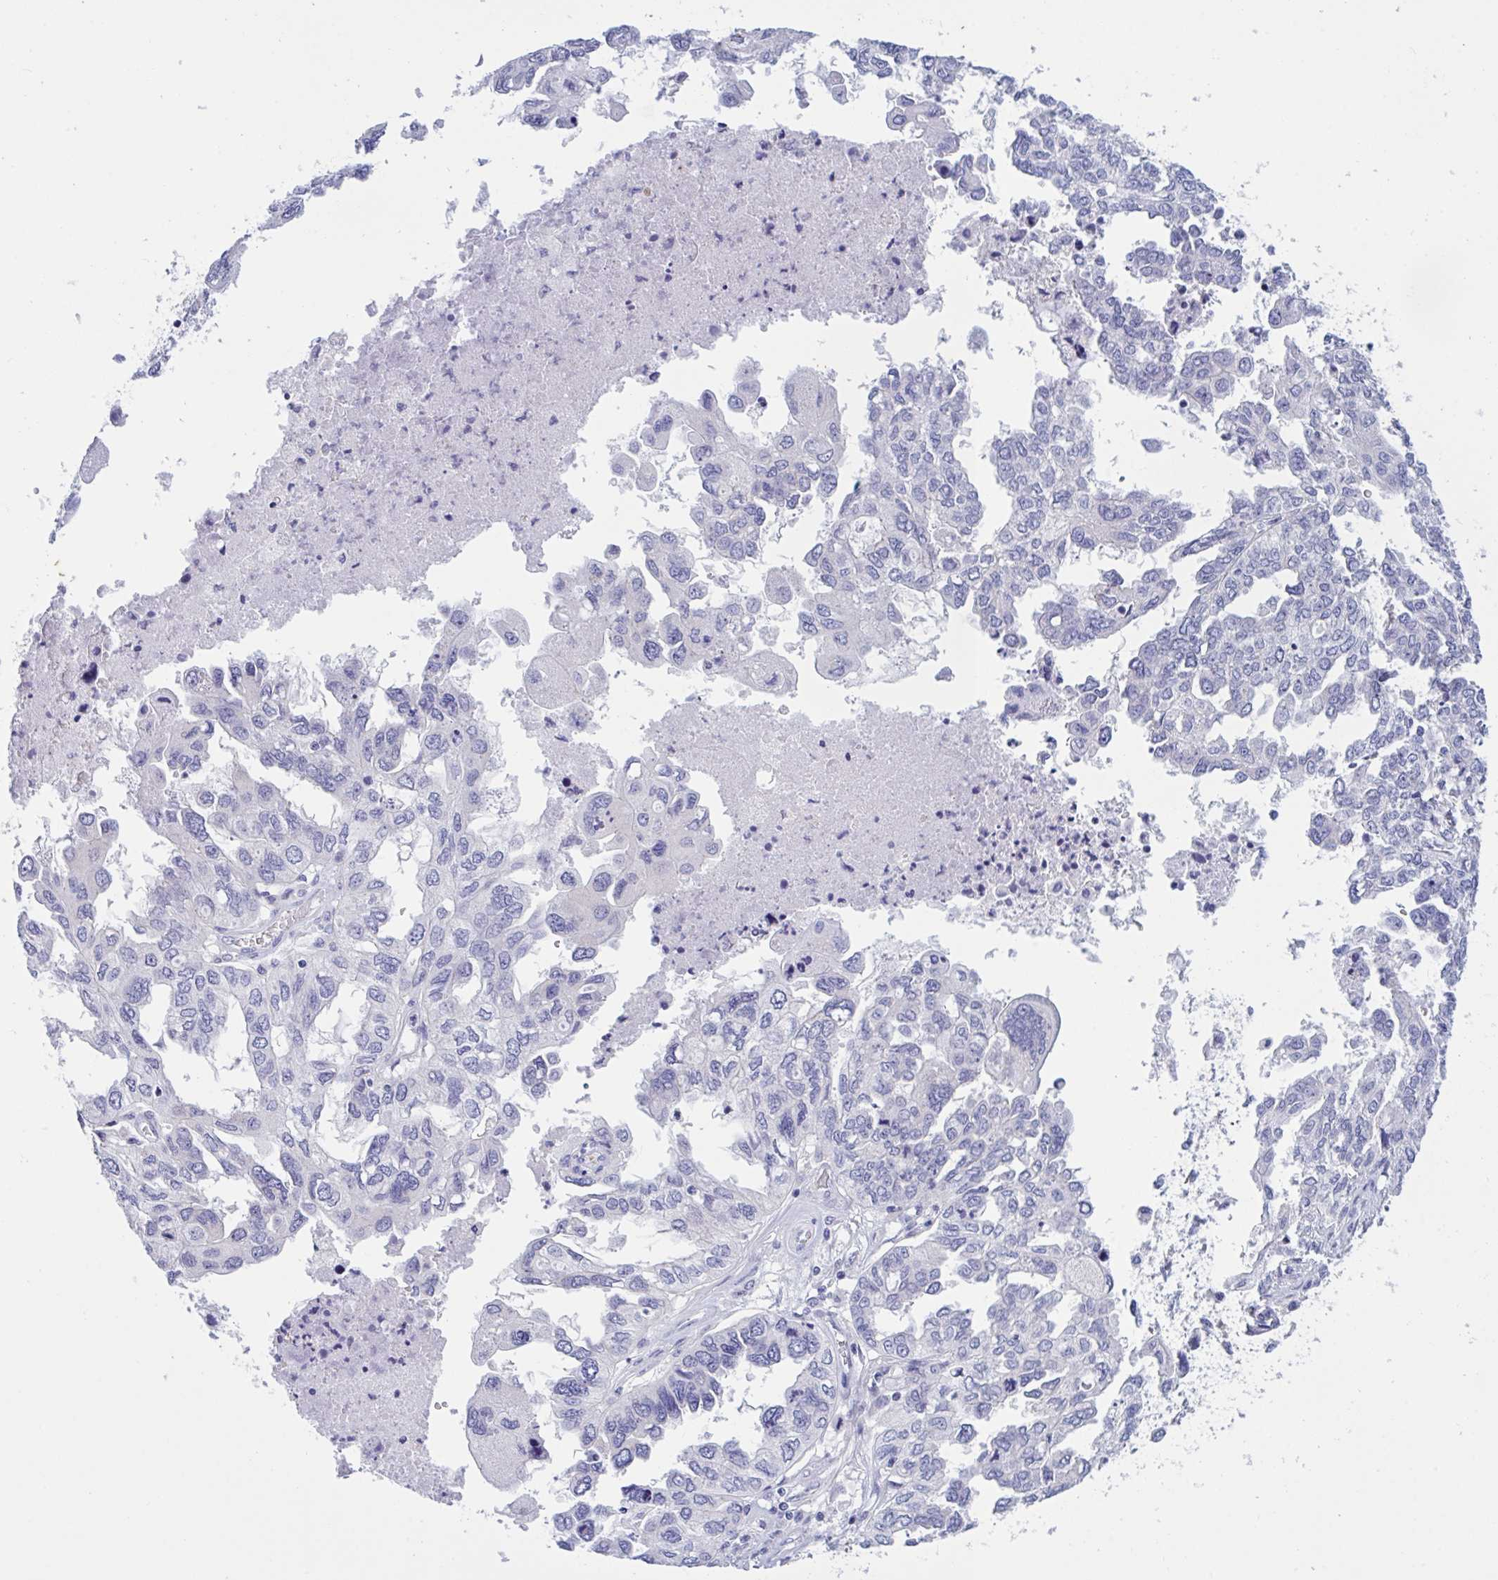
{"staining": {"intensity": "negative", "quantity": "none", "location": "none"}, "tissue": "ovarian cancer", "cell_type": "Tumor cells", "image_type": "cancer", "snomed": [{"axis": "morphology", "description": "Cystadenocarcinoma, serous, NOS"}, {"axis": "topography", "description": "Ovary"}], "caption": "This is an immunohistochemistry (IHC) photomicrograph of ovarian cancer (serous cystadenocarcinoma). There is no staining in tumor cells.", "gene": "OXLD1", "patient": {"sex": "female", "age": 53}}